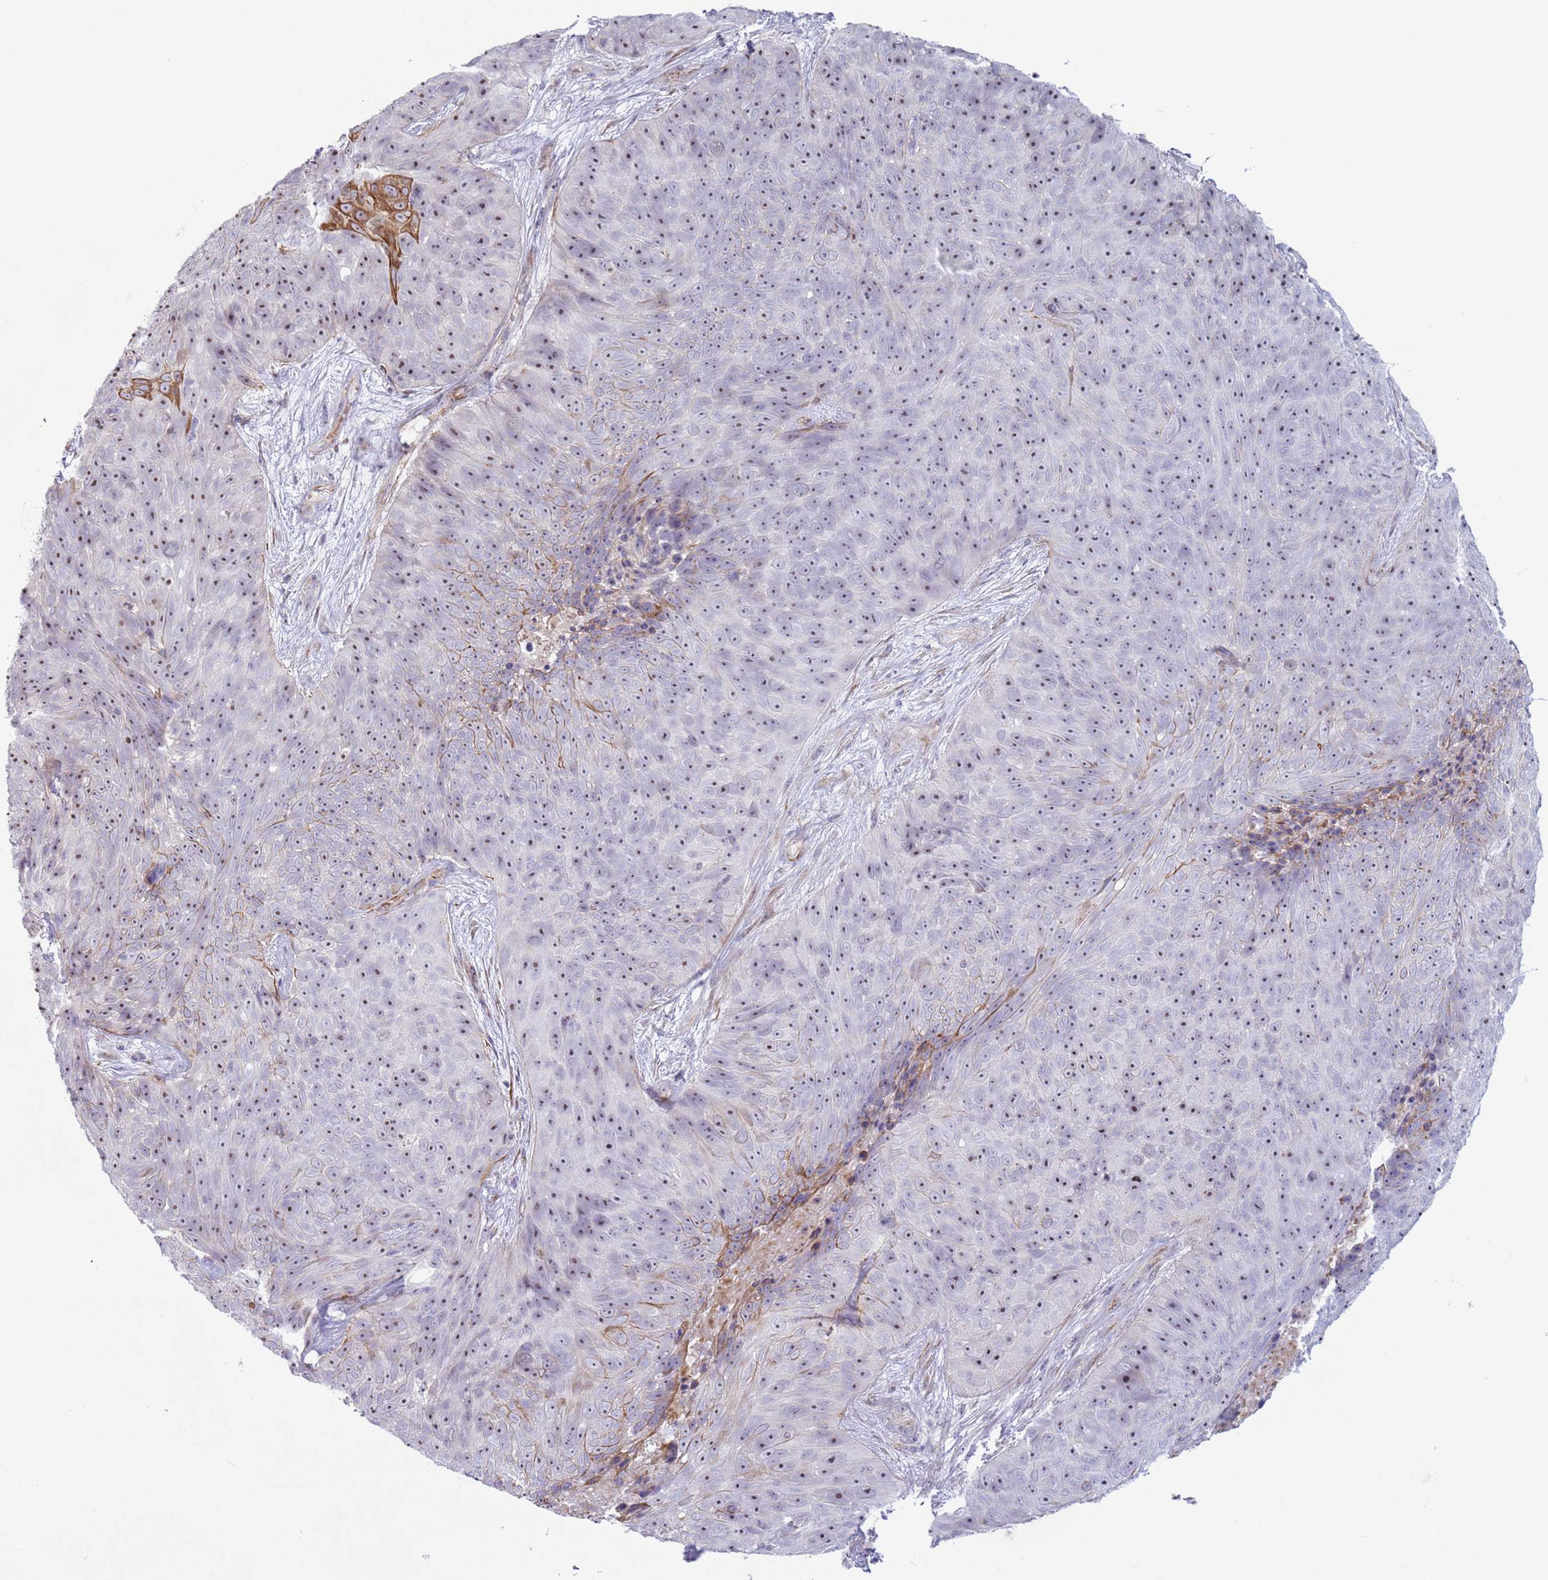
{"staining": {"intensity": "moderate", "quantity": "25%-75%", "location": "nuclear"}, "tissue": "skin cancer", "cell_type": "Tumor cells", "image_type": "cancer", "snomed": [{"axis": "morphology", "description": "Squamous cell carcinoma, NOS"}, {"axis": "topography", "description": "Skin"}], "caption": "Immunohistochemical staining of human skin cancer exhibits moderate nuclear protein positivity in approximately 25%-75% of tumor cells. (DAB IHC, brown staining for protein, blue staining for nuclei).", "gene": "HEATR1", "patient": {"sex": "female", "age": 87}}